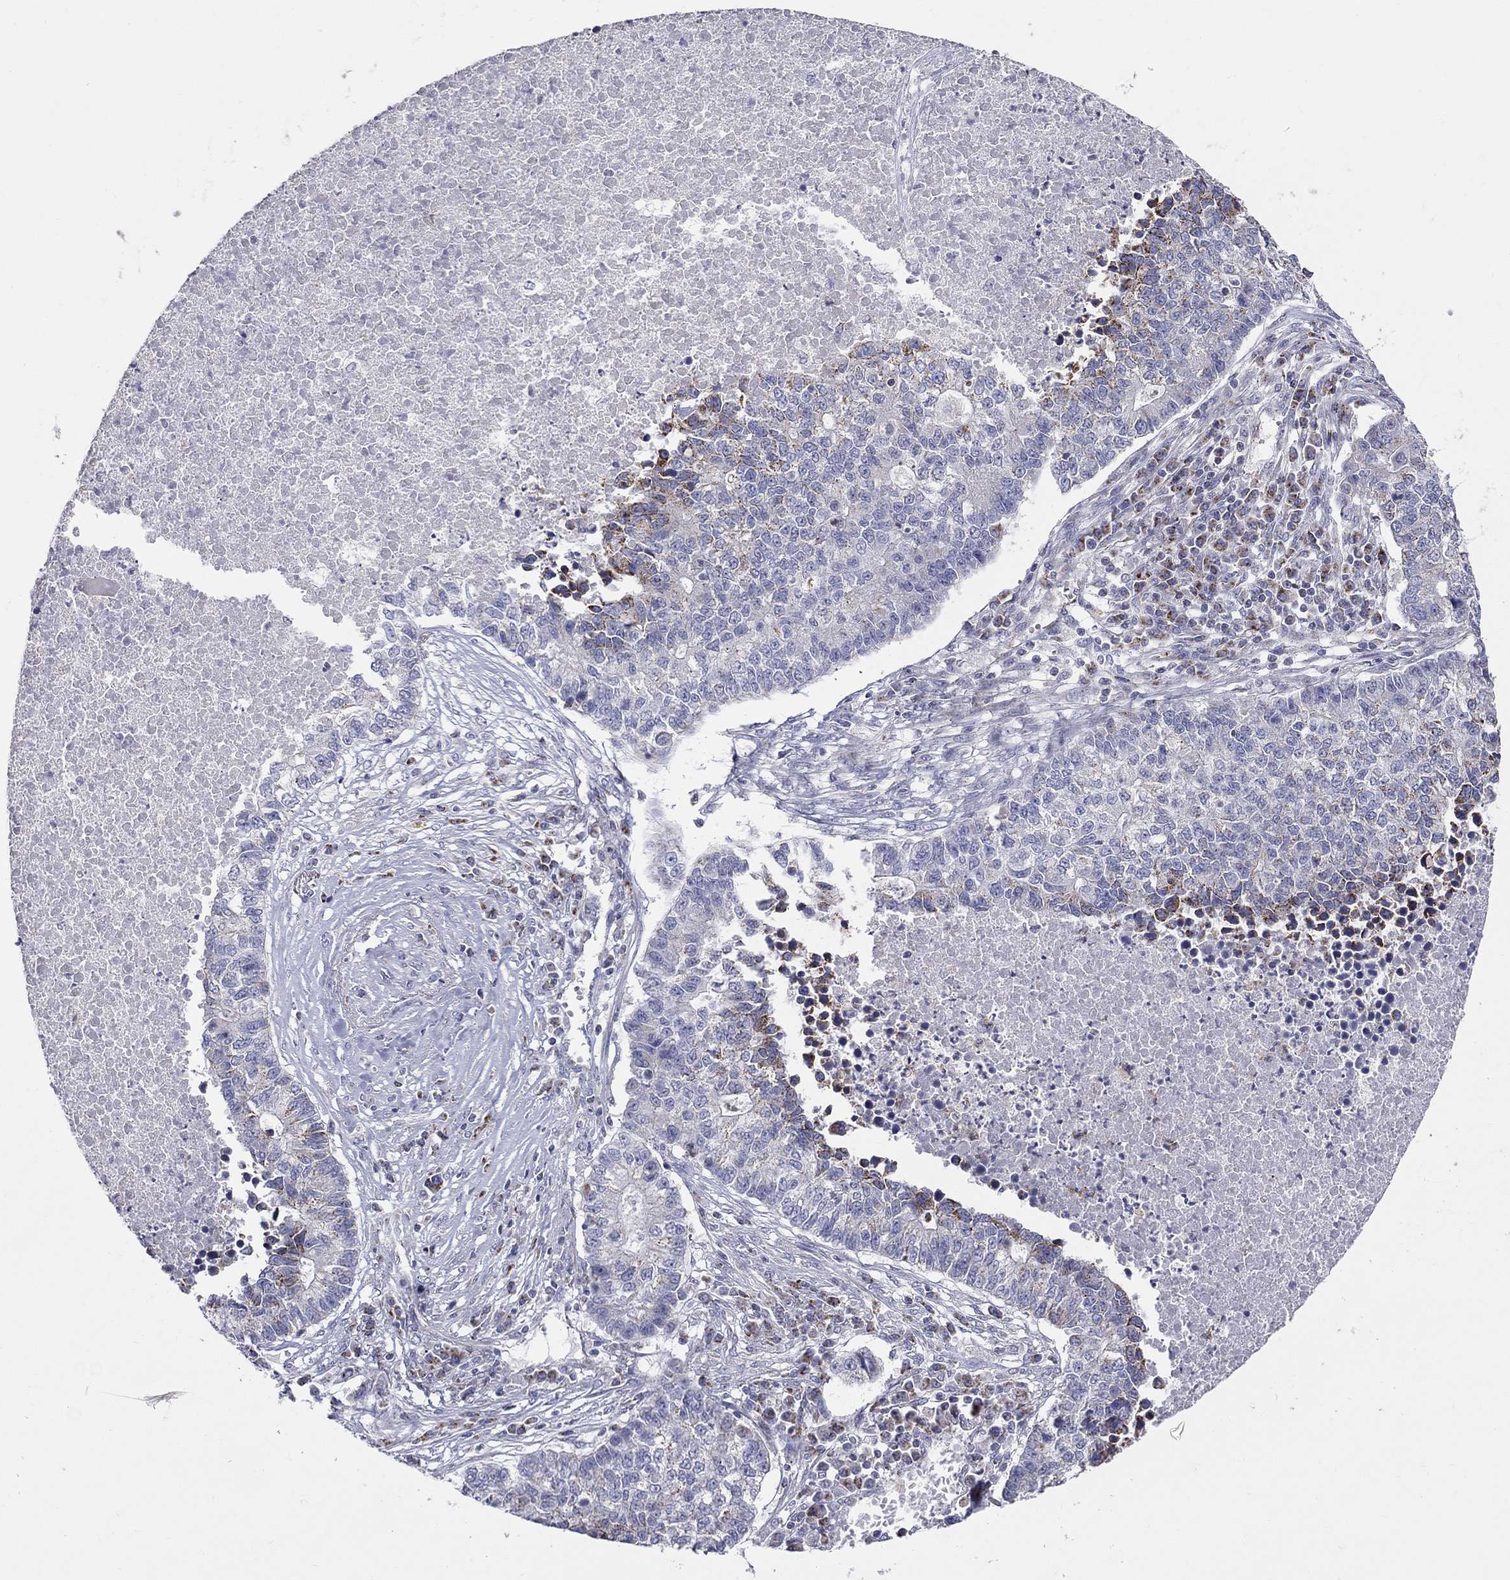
{"staining": {"intensity": "strong", "quantity": "<25%", "location": "cytoplasmic/membranous"}, "tissue": "lung cancer", "cell_type": "Tumor cells", "image_type": "cancer", "snomed": [{"axis": "morphology", "description": "Adenocarcinoma, NOS"}, {"axis": "topography", "description": "Lung"}], "caption": "Lung cancer (adenocarcinoma) stained with DAB (3,3'-diaminobenzidine) immunohistochemistry exhibits medium levels of strong cytoplasmic/membranous positivity in approximately <25% of tumor cells.", "gene": "HMX2", "patient": {"sex": "male", "age": 57}}